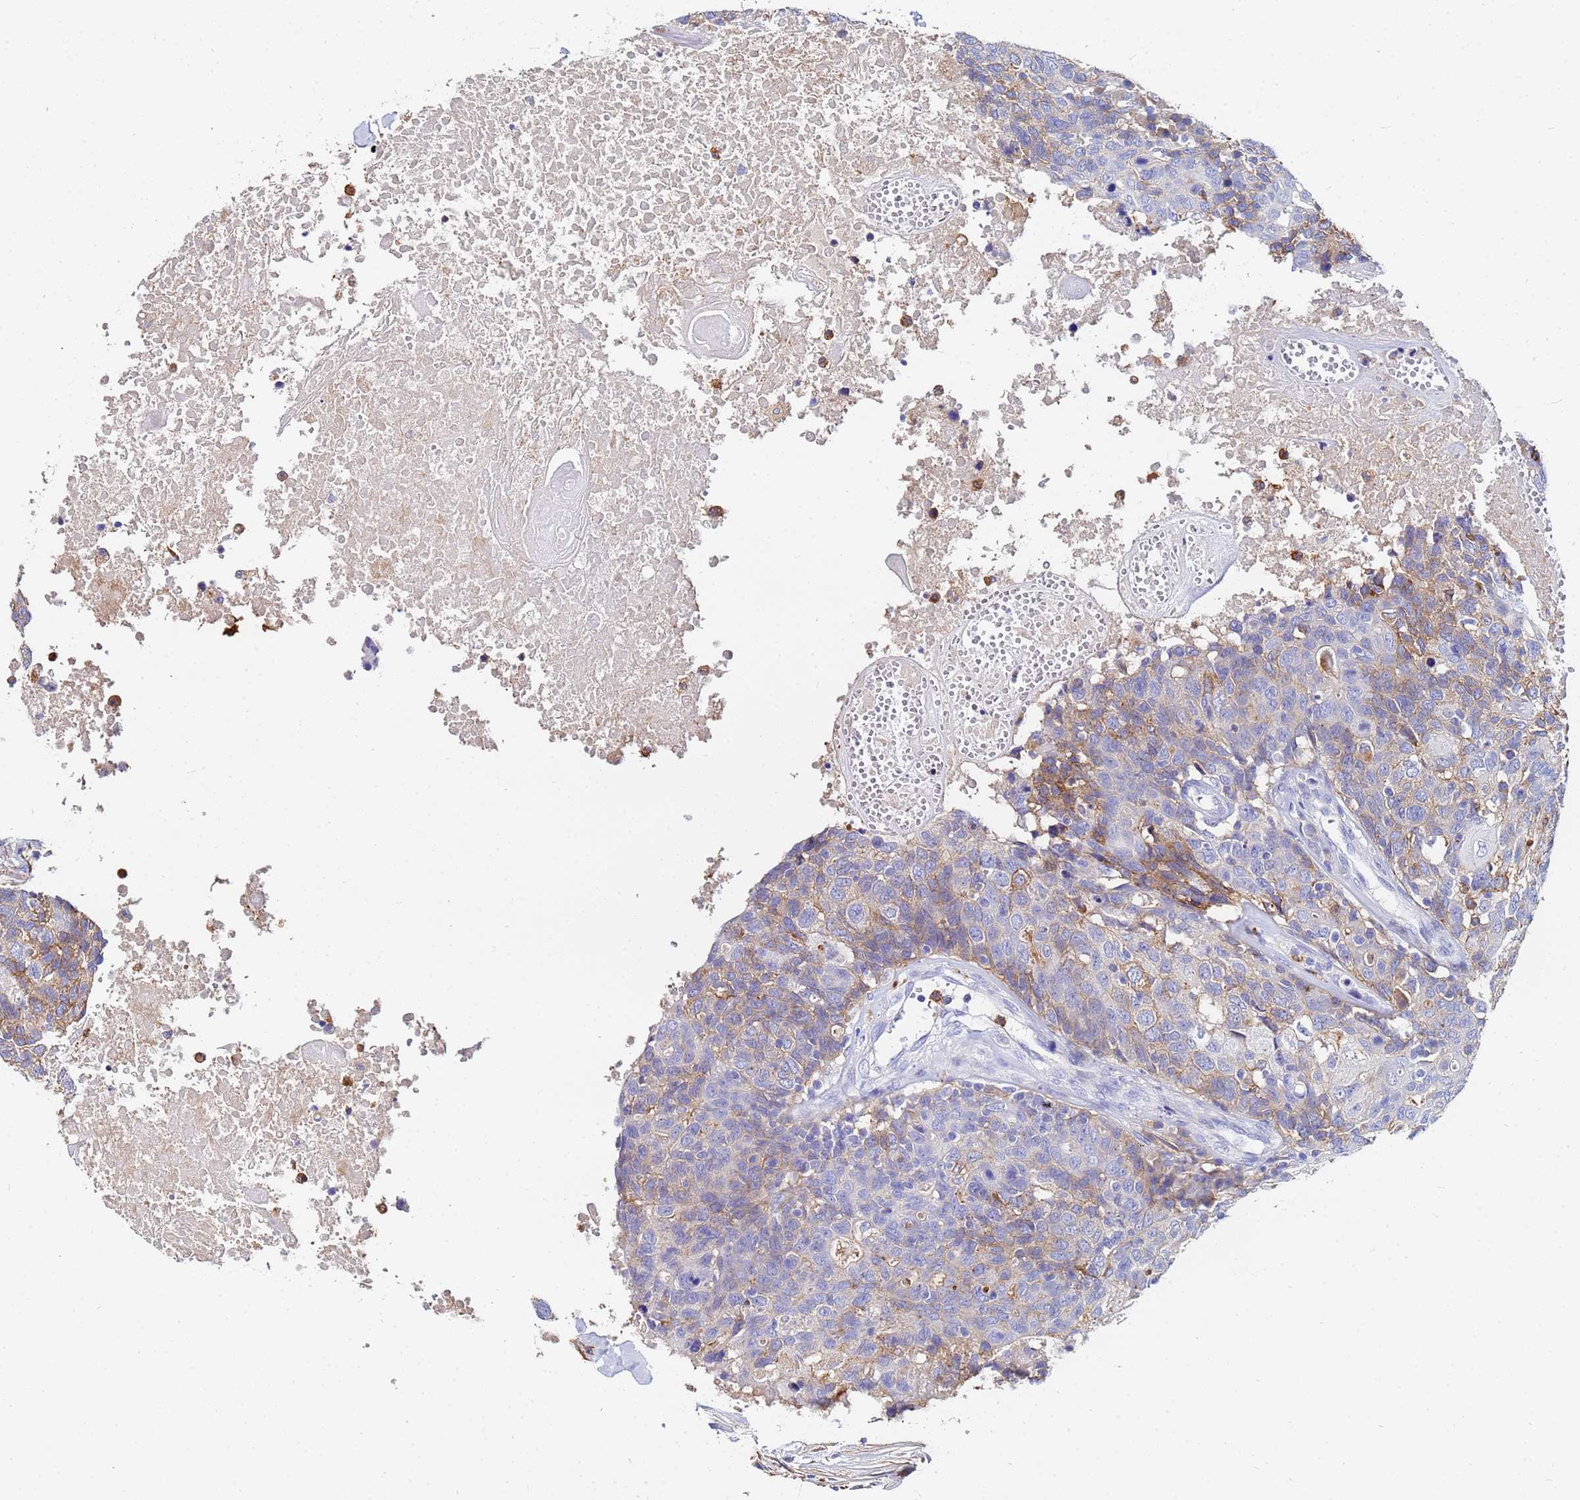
{"staining": {"intensity": "weak", "quantity": "25%-75%", "location": "cytoplasmic/membranous"}, "tissue": "head and neck cancer", "cell_type": "Tumor cells", "image_type": "cancer", "snomed": [{"axis": "morphology", "description": "Squamous cell carcinoma, NOS"}, {"axis": "topography", "description": "Head-Neck"}], "caption": "Squamous cell carcinoma (head and neck) stained for a protein reveals weak cytoplasmic/membranous positivity in tumor cells.", "gene": "BASP1", "patient": {"sex": "male", "age": 66}}